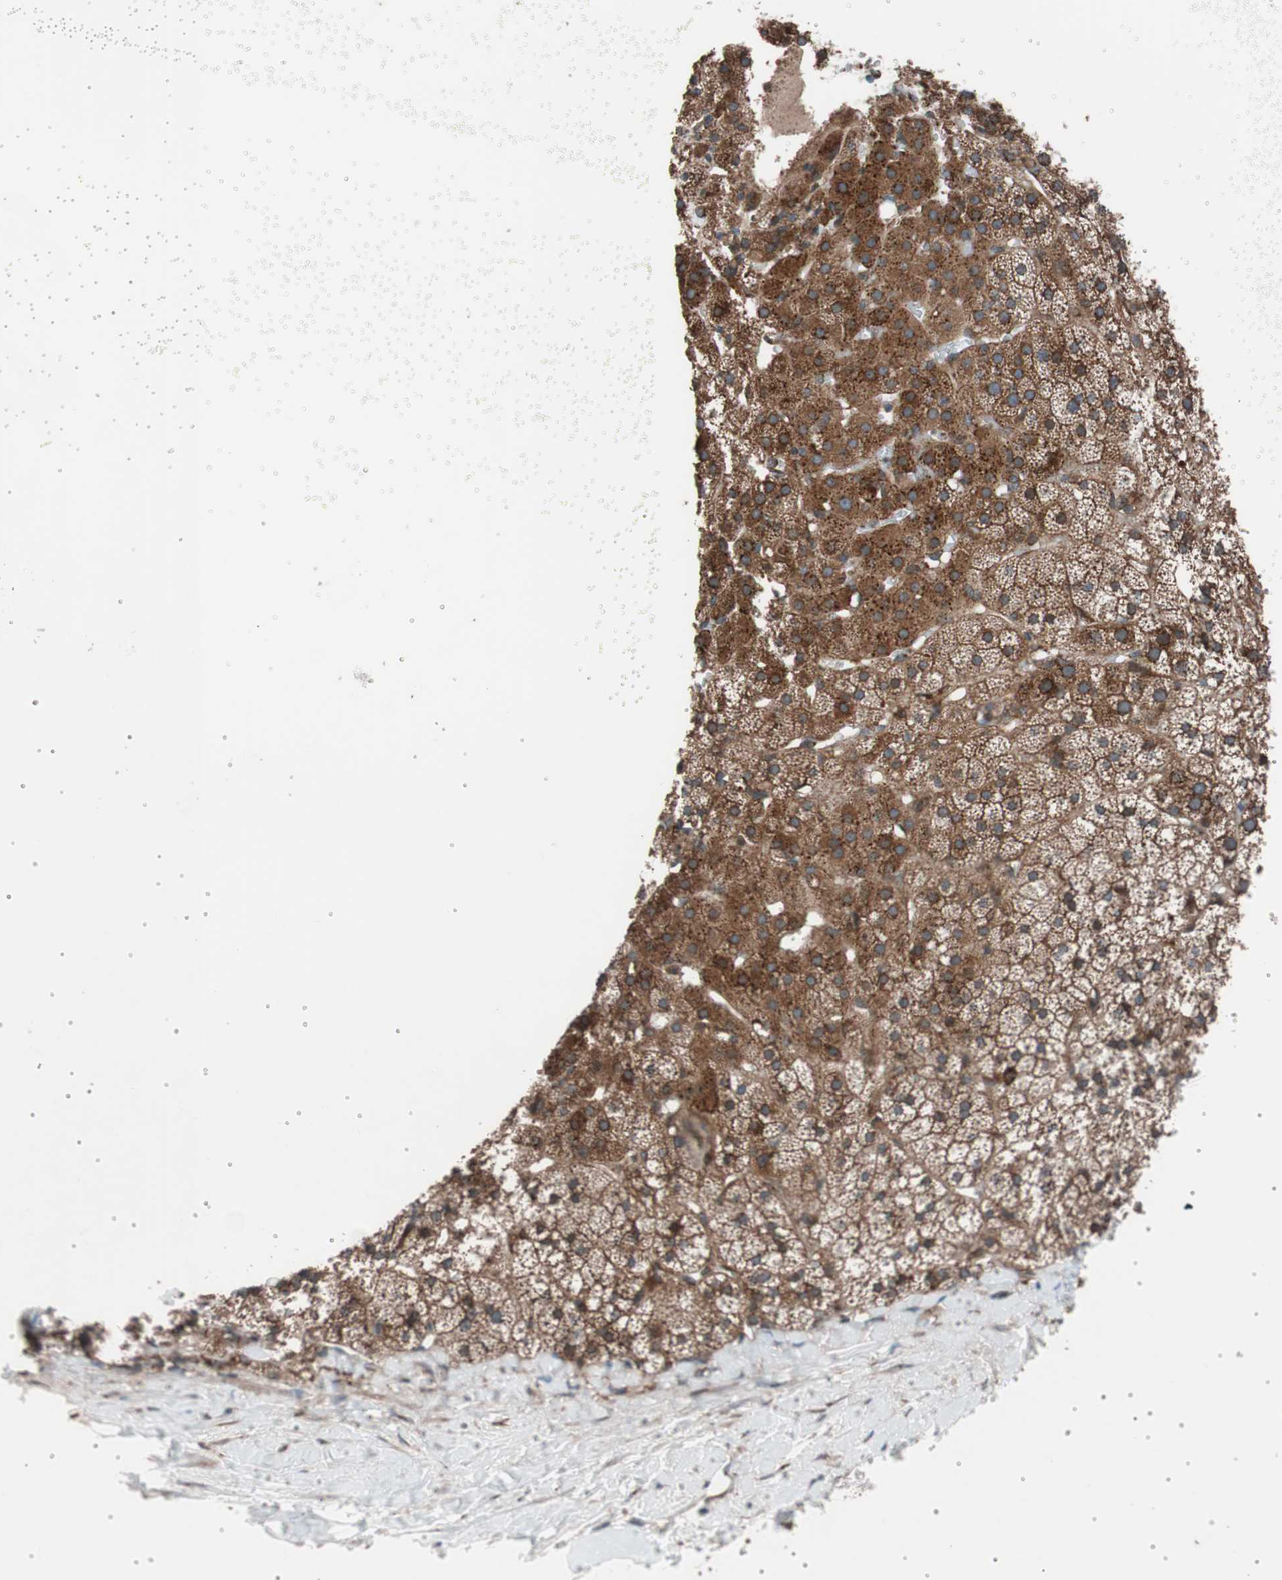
{"staining": {"intensity": "strong", "quantity": ">75%", "location": "cytoplasmic/membranous"}, "tissue": "adrenal gland", "cell_type": "Glandular cells", "image_type": "normal", "snomed": [{"axis": "morphology", "description": "Normal tissue, NOS"}, {"axis": "topography", "description": "Adrenal gland"}], "caption": "Immunohistochemical staining of benign adrenal gland exhibits high levels of strong cytoplasmic/membranous expression in about >75% of glandular cells.", "gene": "SEC31A", "patient": {"sex": "male", "age": 35}}